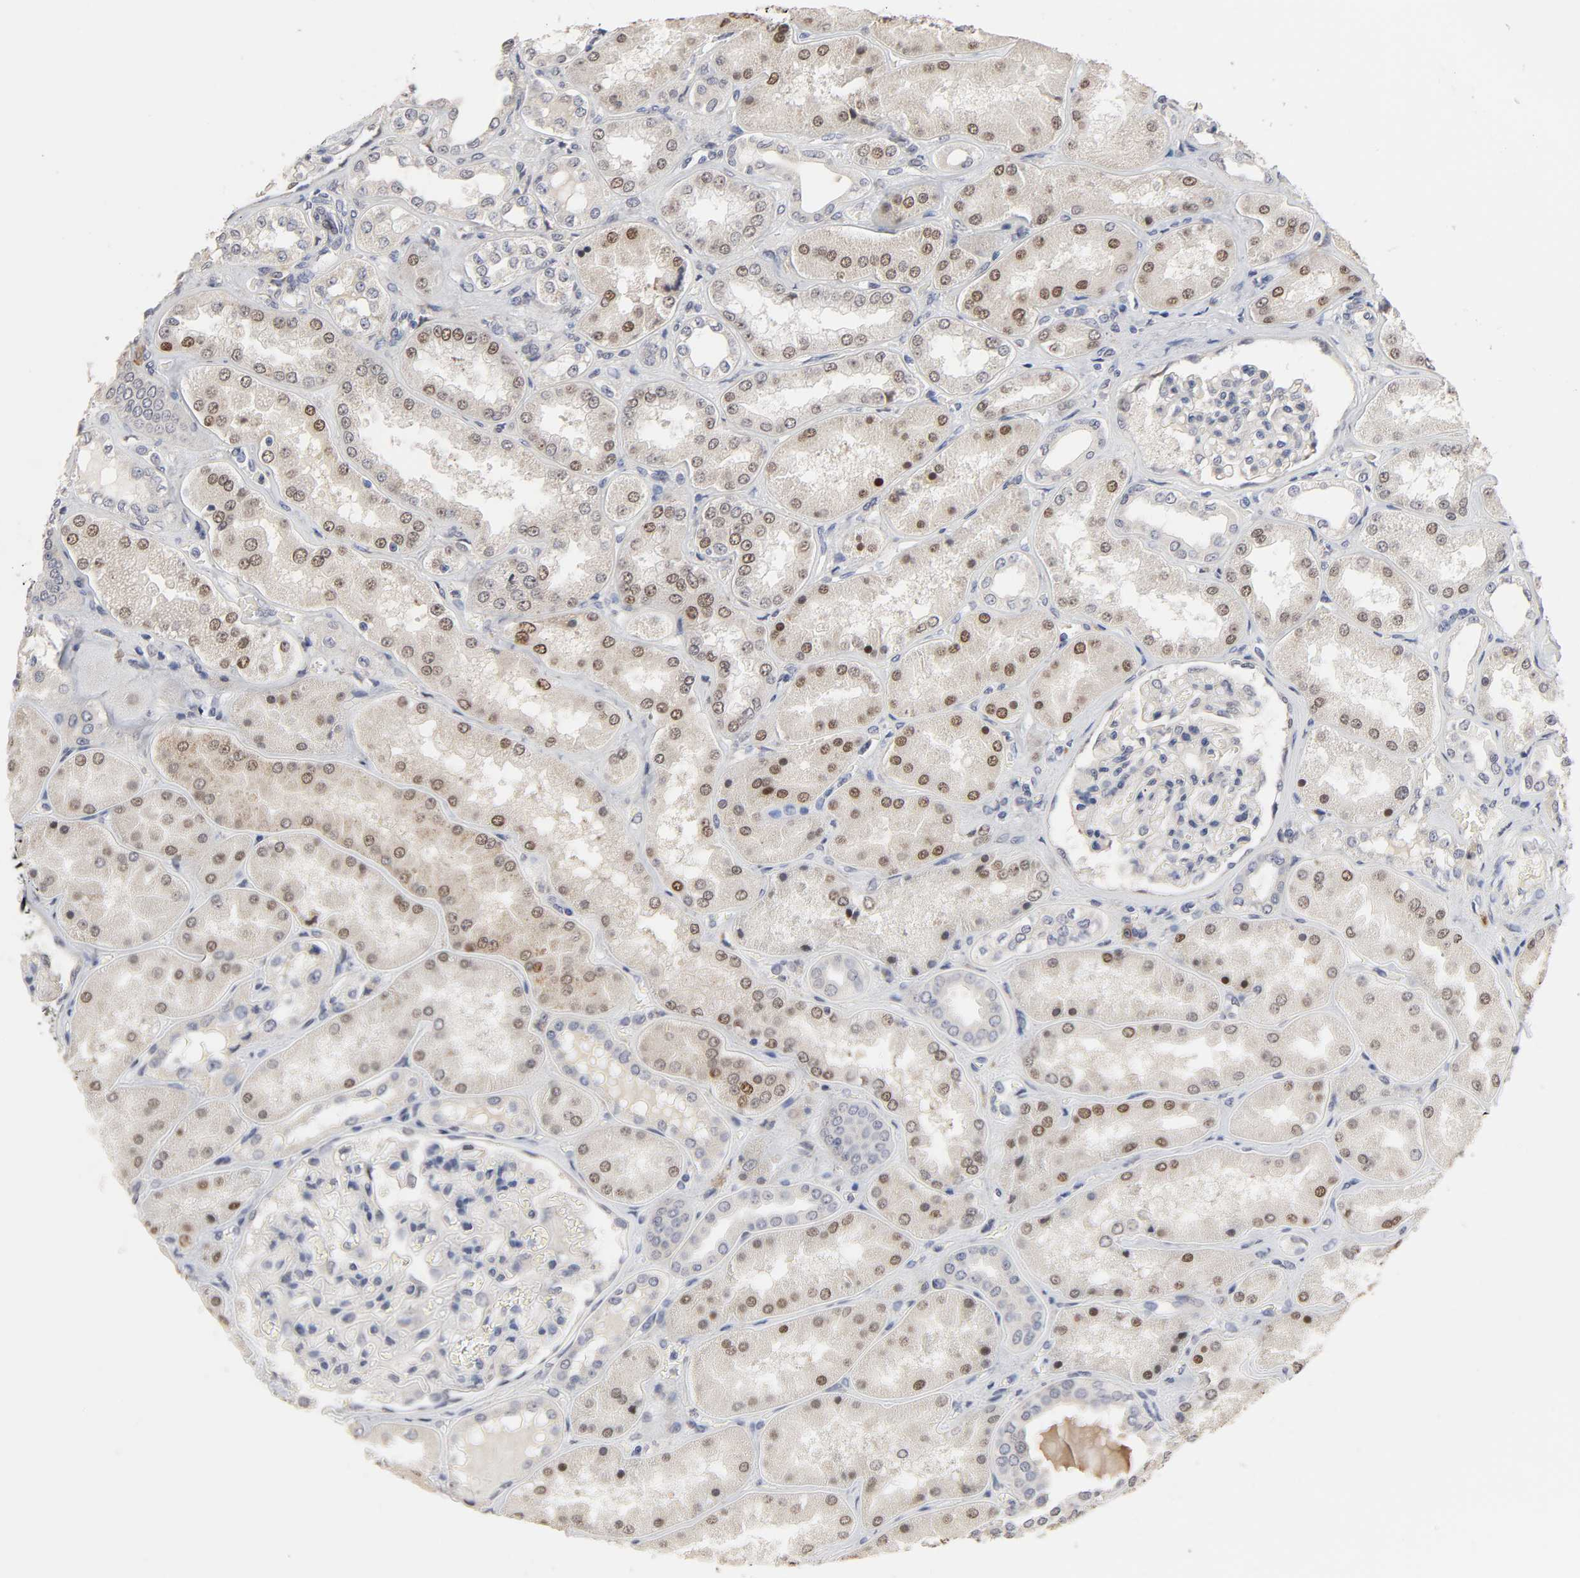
{"staining": {"intensity": "negative", "quantity": "none", "location": "none"}, "tissue": "kidney", "cell_type": "Cells in glomeruli", "image_type": "normal", "snomed": [{"axis": "morphology", "description": "Normal tissue, NOS"}, {"axis": "topography", "description": "Kidney"}], "caption": "An immunohistochemistry (IHC) image of benign kidney is shown. There is no staining in cells in glomeruli of kidney.", "gene": "HNF4A", "patient": {"sex": "female", "age": 56}}